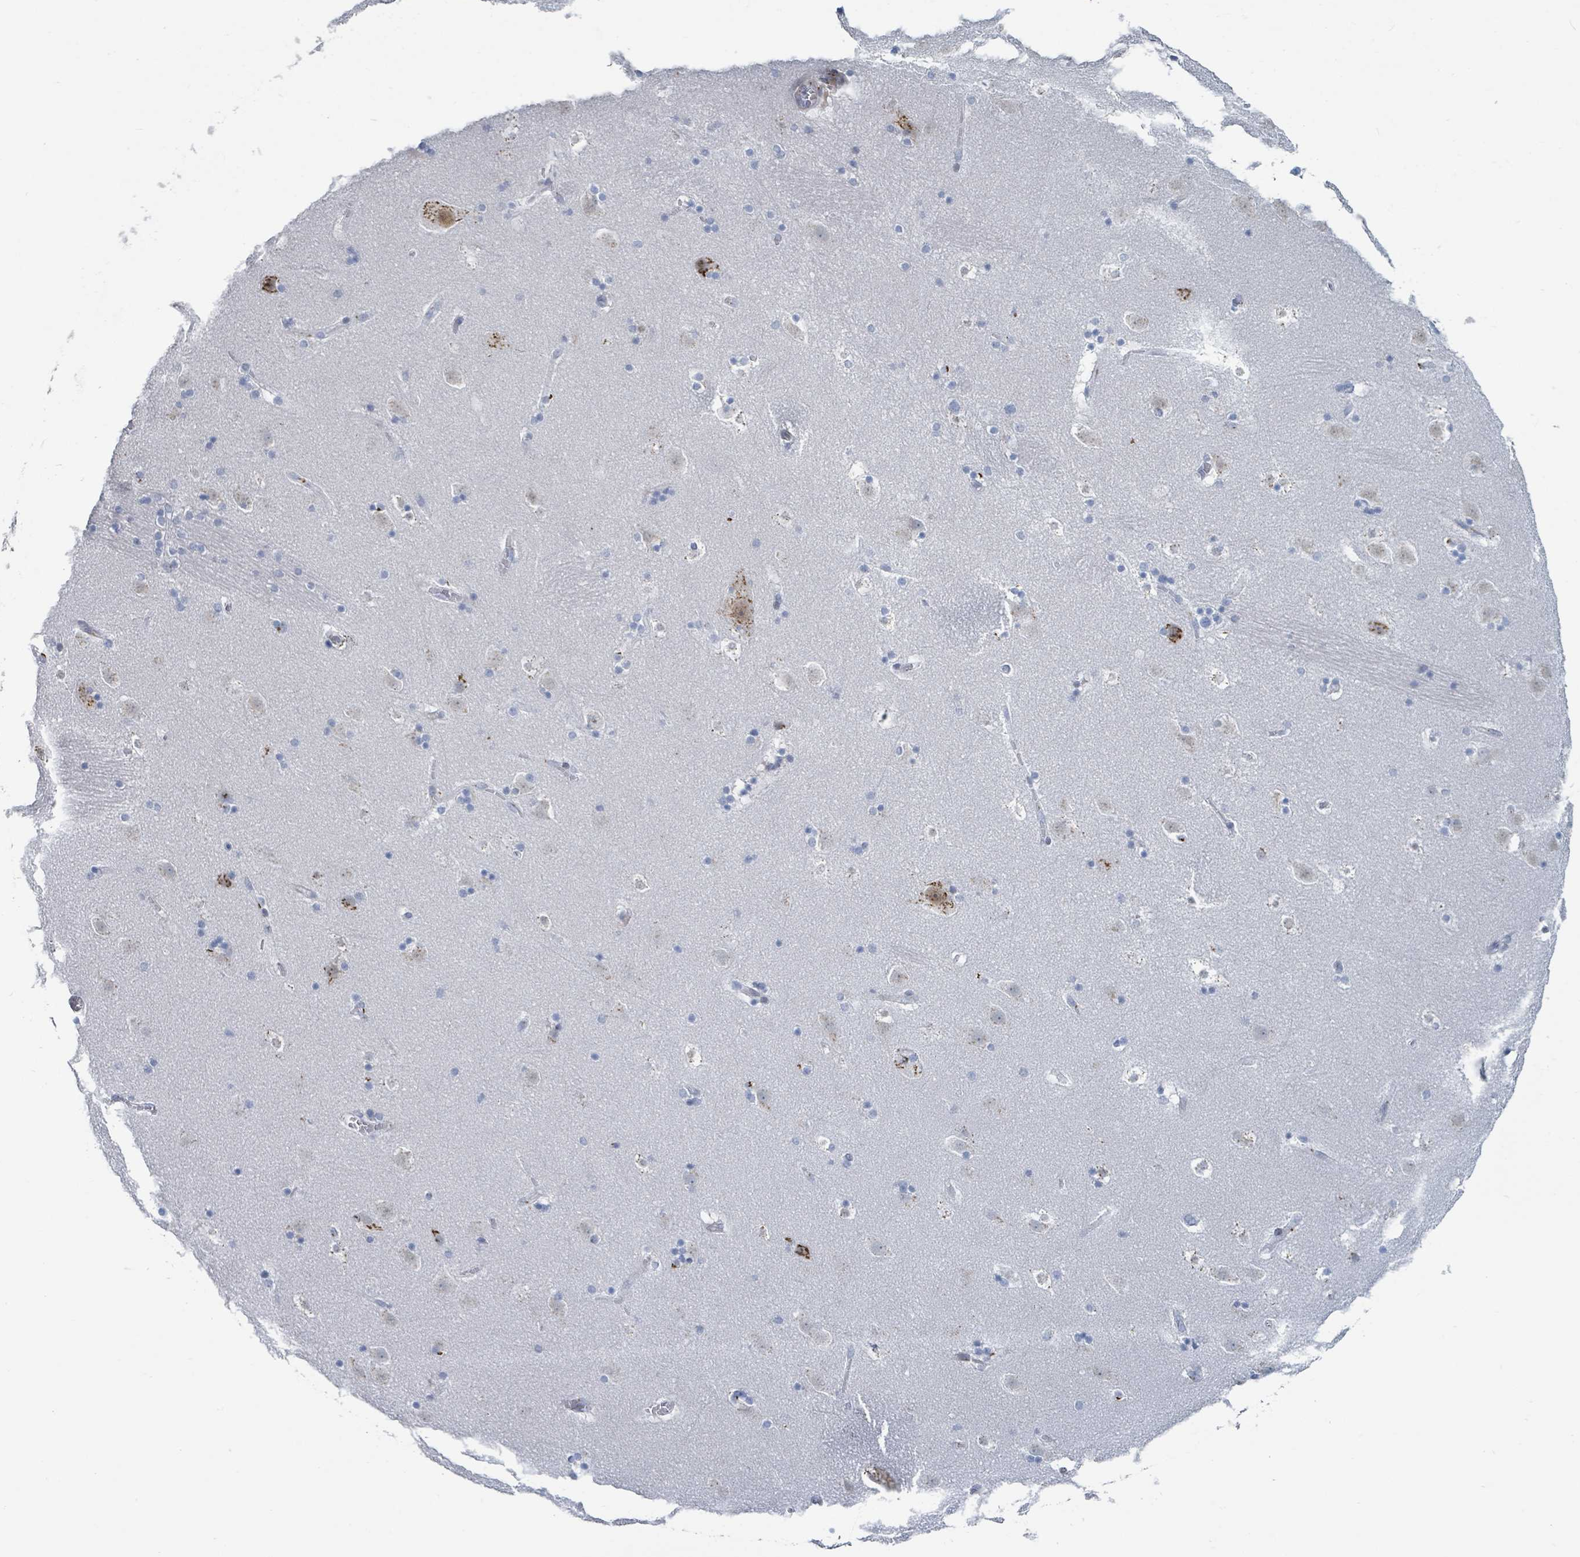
{"staining": {"intensity": "negative", "quantity": "none", "location": "none"}, "tissue": "caudate", "cell_type": "Glial cells", "image_type": "normal", "snomed": [{"axis": "morphology", "description": "Normal tissue, NOS"}, {"axis": "topography", "description": "Lateral ventricle wall"}], "caption": "A photomicrograph of caudate stained for a protein demonstrates no brown staining in glial cells. Brightfield microscopy of immunohistochemistry stained with DAB (brown) and hematoxylin (blue), captured at high magnification.", "gene": "DCAF5", "patient": {"sex": "male", "age": 45}}